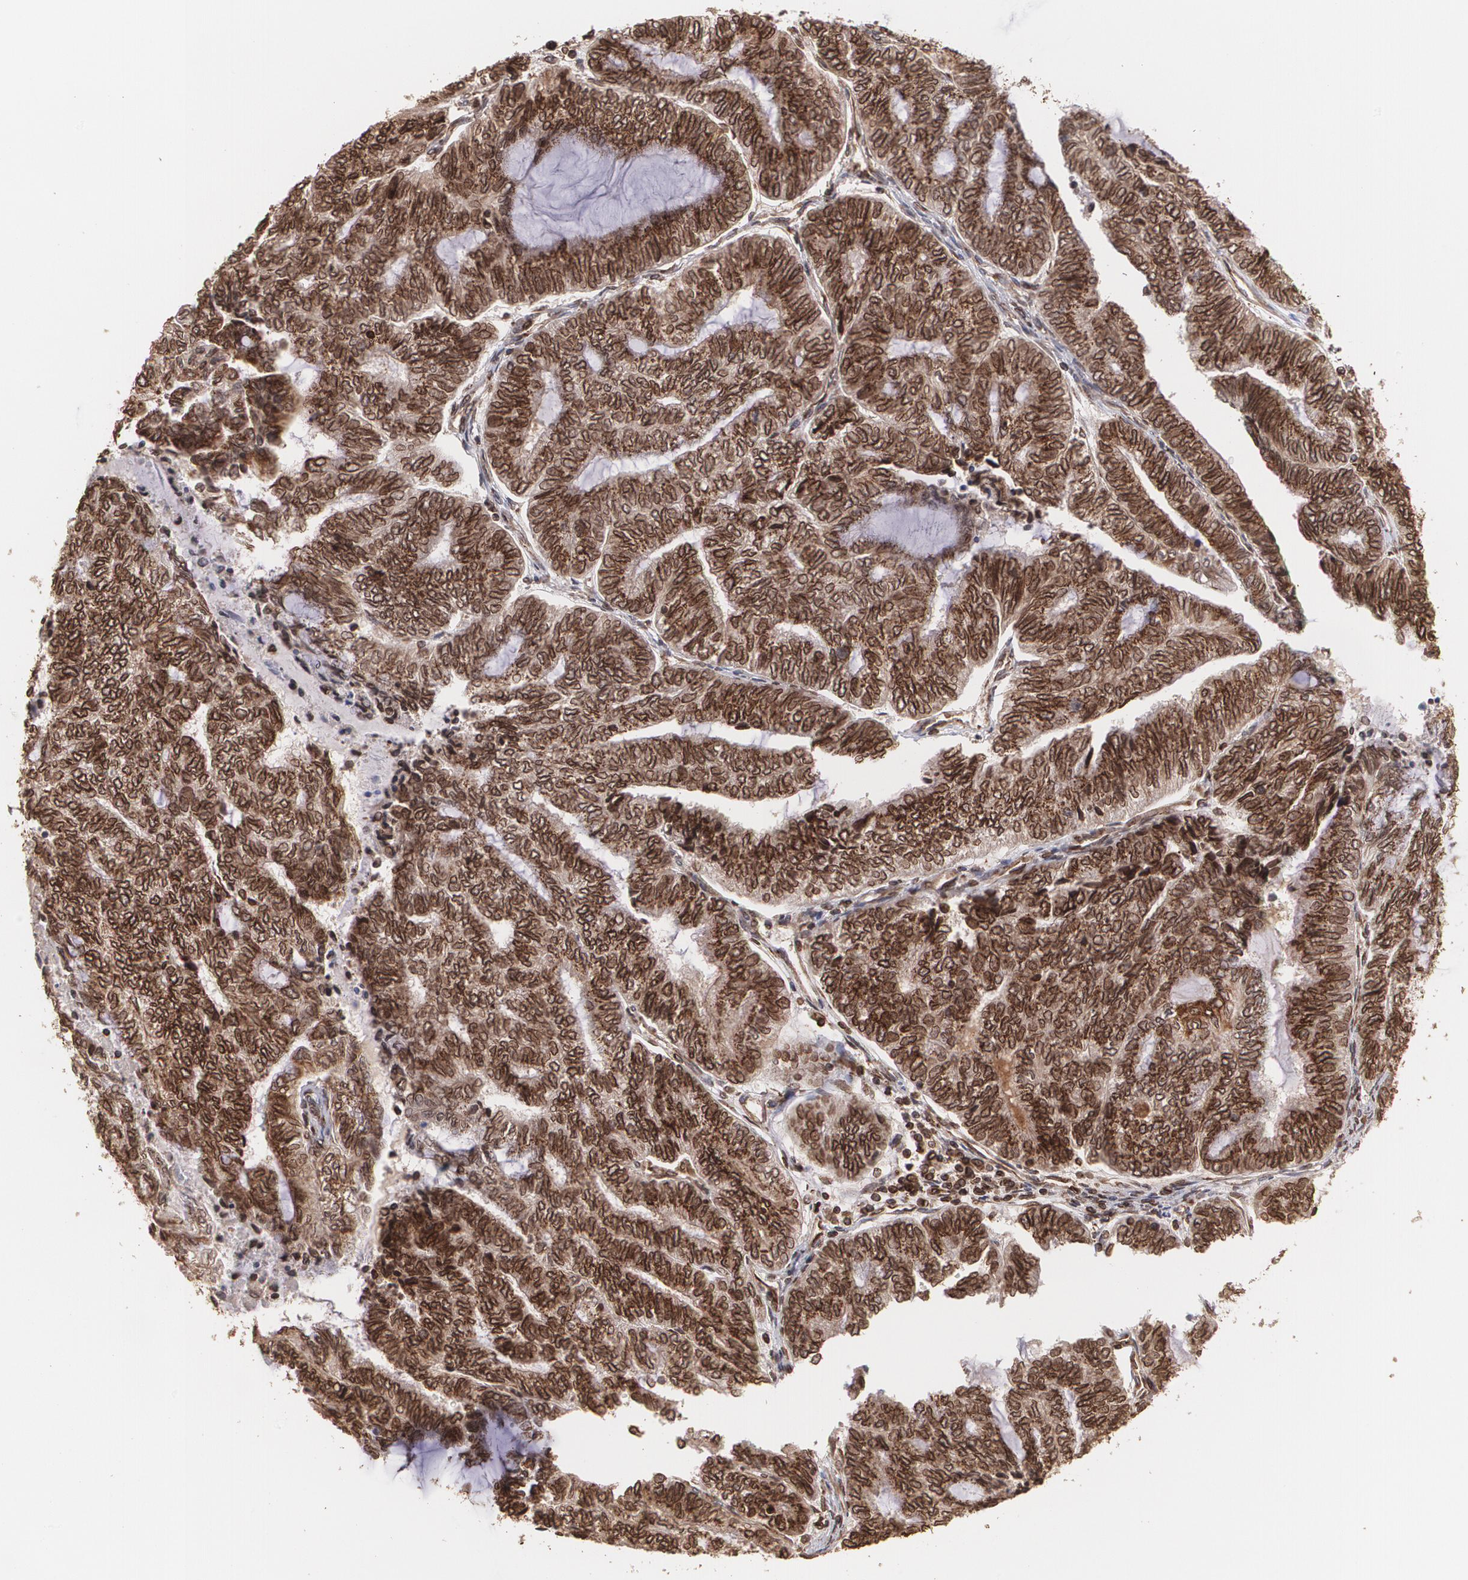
{"staining": {"intensity": "strong", "quantity": ">75%", "location": "cytoplasmic/membranous"}, "tissue": "endometrial cancer", "cell_type": "Tumor cells", "image_type": "cancer", "snomed": [{"axis": "morphology", "description": "Adenocarcinoma, NOS"}, {"axis": "topography", "description": "Uterus"}, {"axis": "topography", "description": "Endometrium"}], "caption": "An image of endometrial cancer stained for a protein demonstrates strong cytoplasmic/membranous brown staining in tumor cells.", "gene": "TRIP11", "patient": {"sex": "female", "age": 70}}